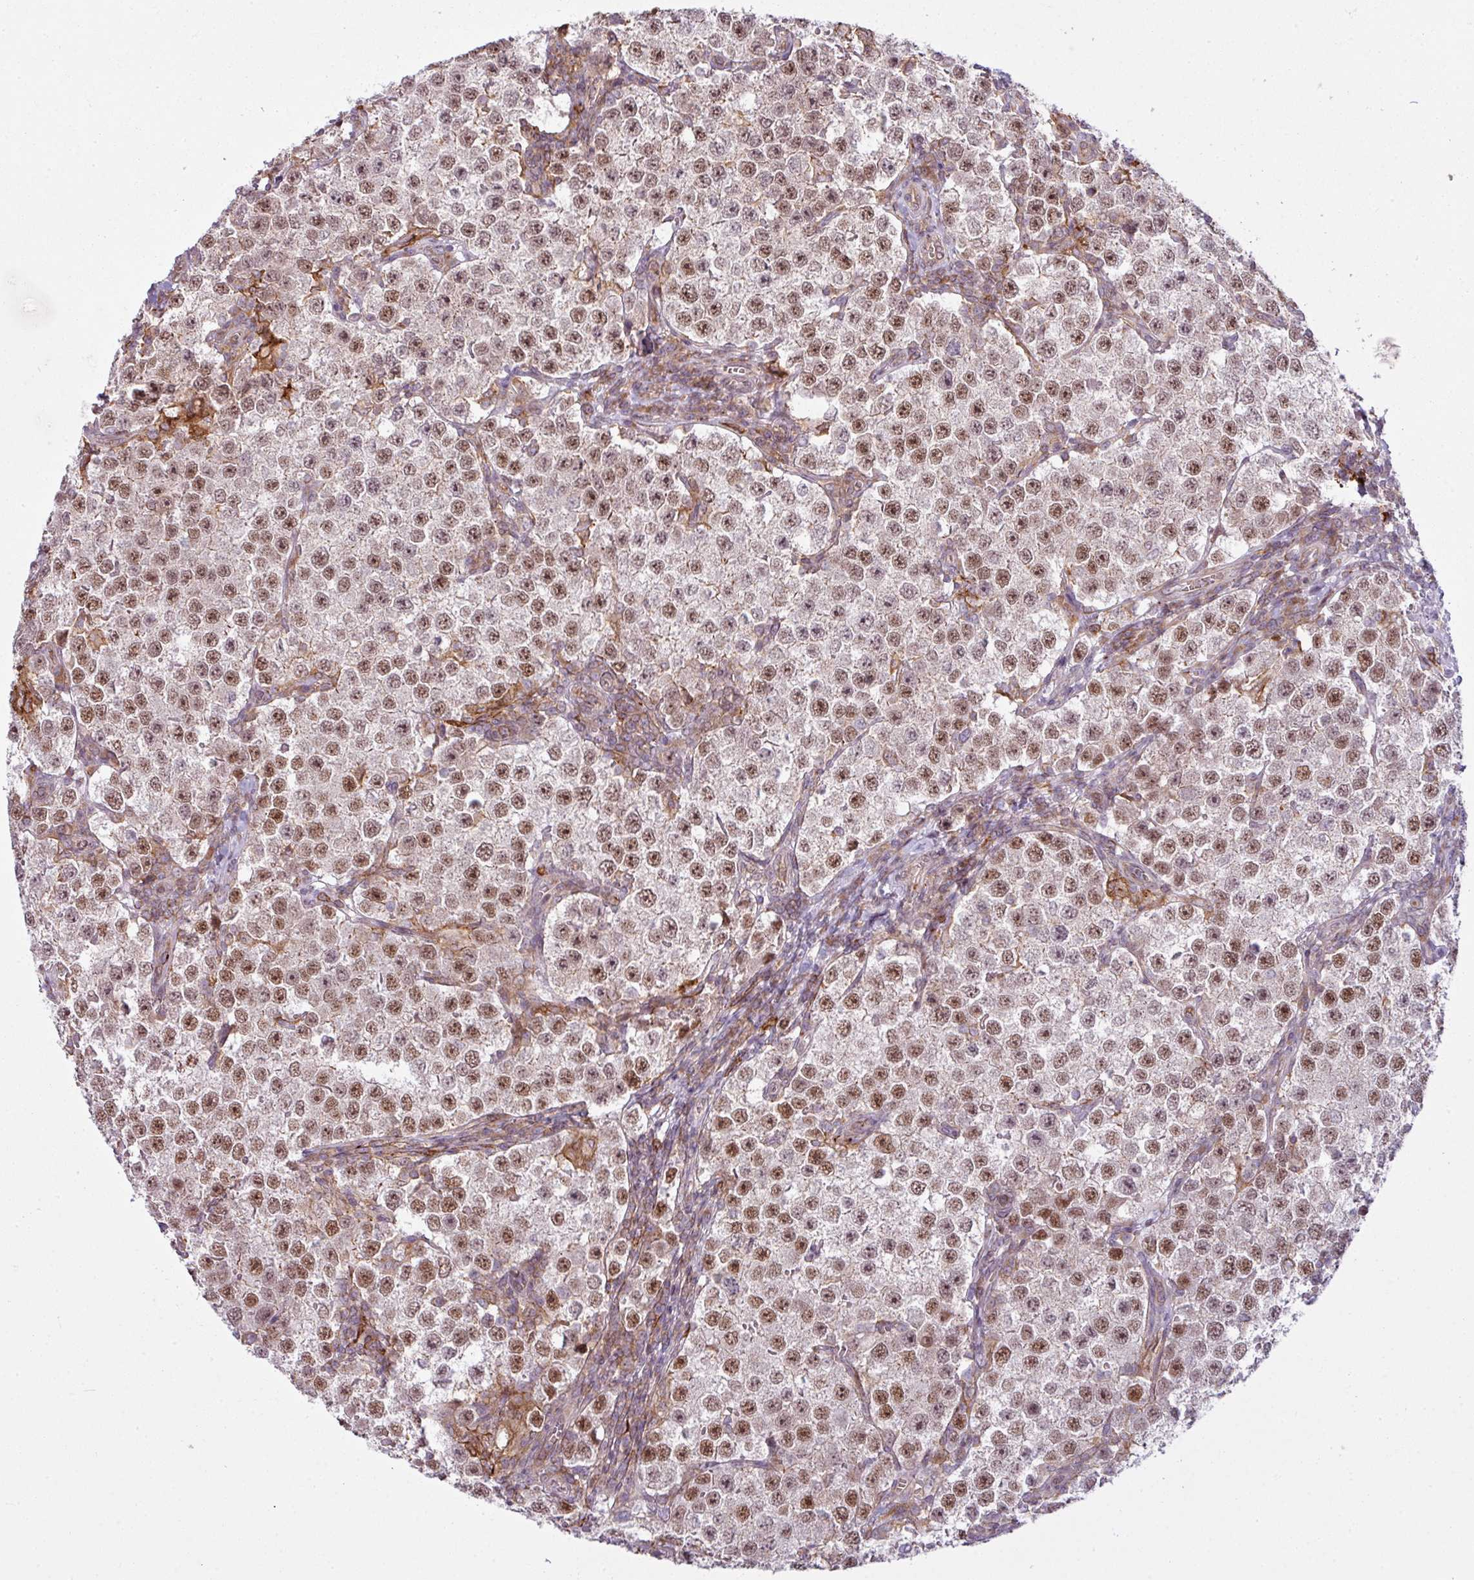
{"staining": {"intensity": "moderate", "quantity": ">75%", "location": "nuclear"}, "tissue": "testis cancer", "cell_type": "Tumor cells", "image_type": "cancer", "snomed": [{"axis": "morphology", "description": "Seminoma, NOS"}, {"axis": "topography", "description": "Testis"}], "caption": "Moderate nuclear positivity is present in approximately >75% of tumor cells in seminoma (testis).", "gene": "ZC2HC1C", "patient": {"sex": "male", "age": 37}}